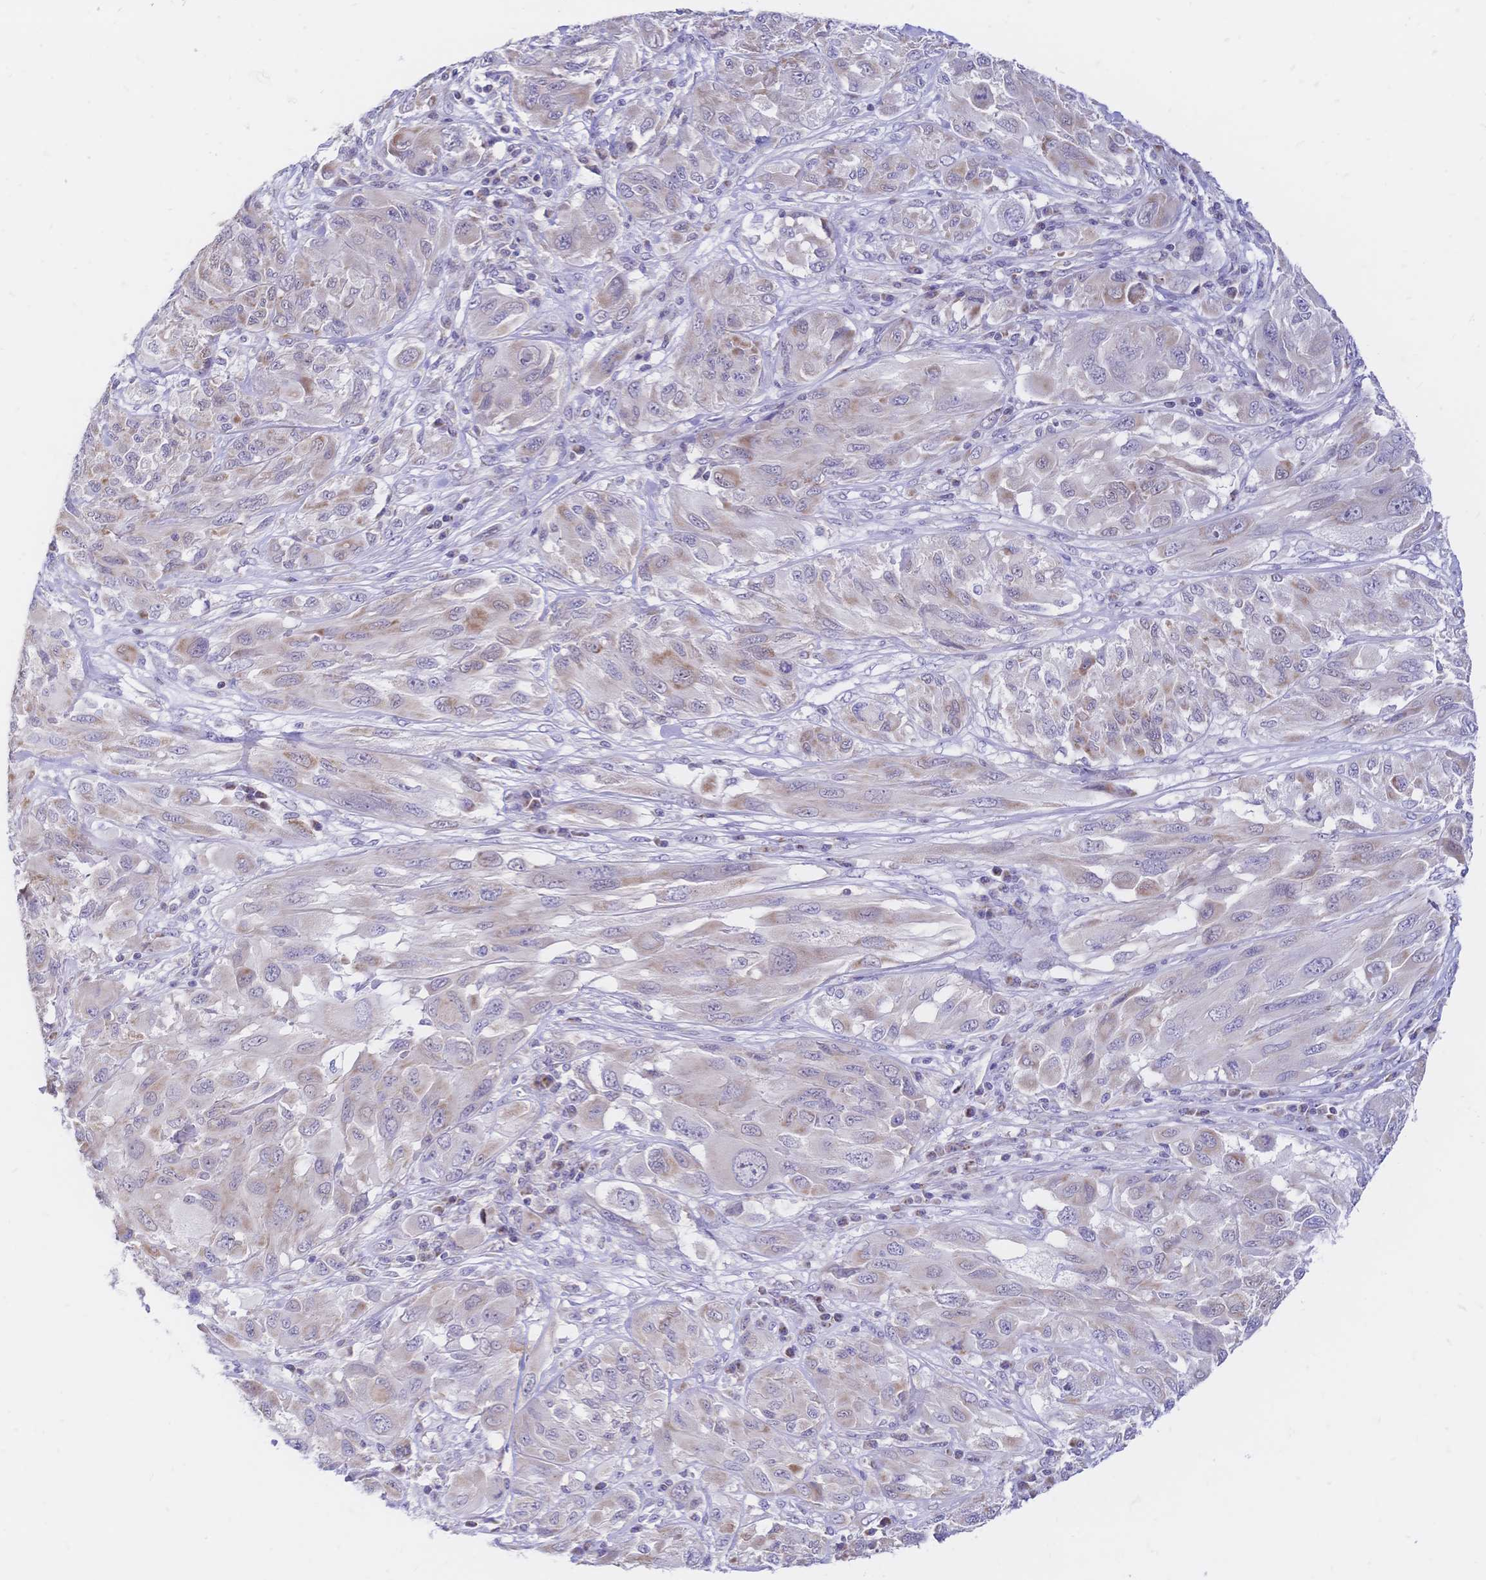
{"staining": {"intensity": "weak", "quantity": "<25%", "location": "cytoplasmic/membranous"}, "tissue": "melanoma", "cell_type": "Tumor cells", "image_type": "cancer", "snomed": [{"axis": "morphology", "description": "Malignant melanoma, NOS"}, {"axis": "topography", "description": "Skin"}], "caption": "This is a micrograph of immunohistochemistry (IHC) staining of malignant melanoma, which shows no positivity in tumor cells. (Brightfield microscopy of DAB immunohistochemistry at high magnification).", "gene": "CLEC18B", "patient": {"sex": "female", "age": 91}}